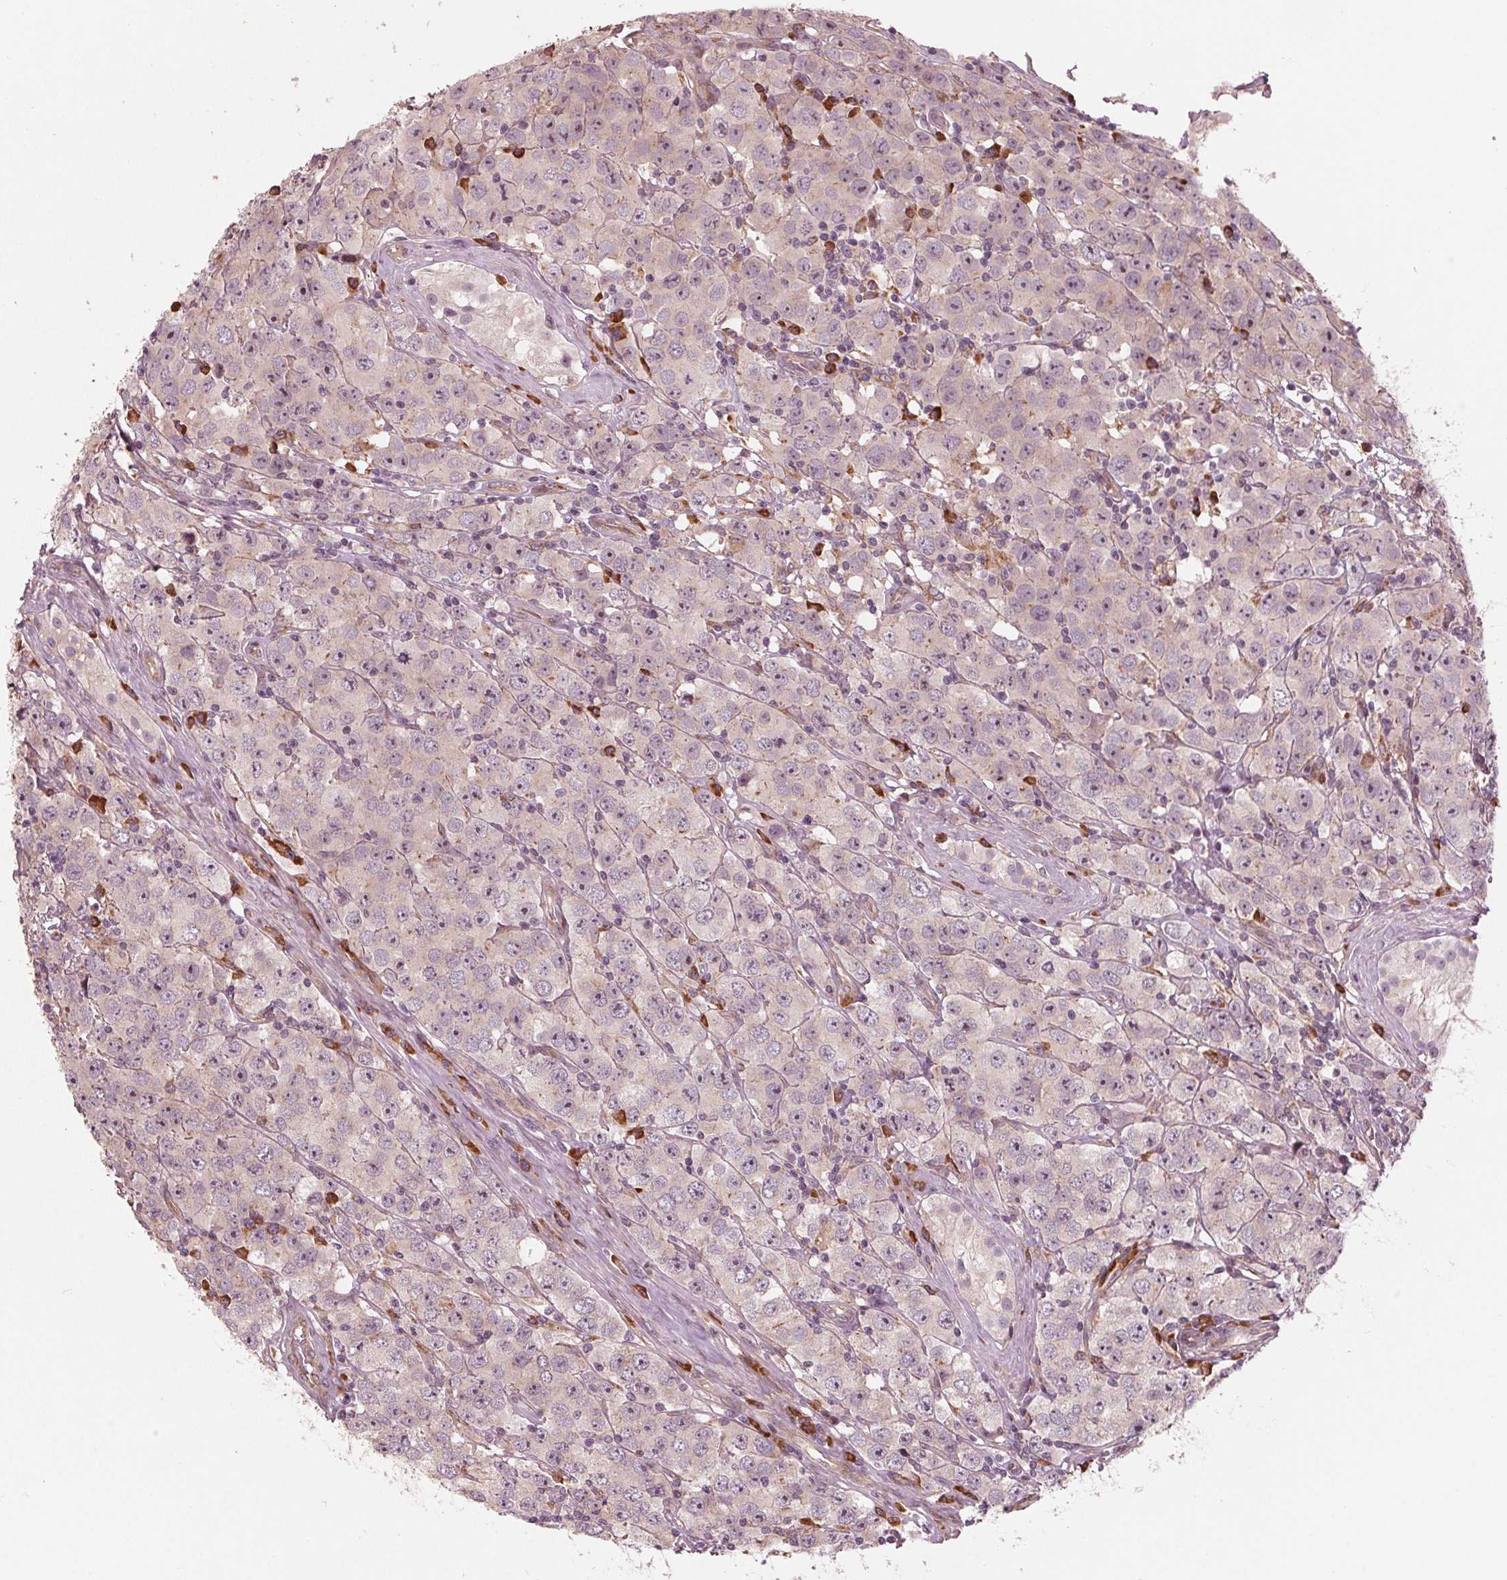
{"staining": {"intensity": "weak", "quantity": "<25%", "location": "cytoplasmic/membranous"}, "tissue": "testis cancer", "cell_type": "Tumor cells", "image_type": "cancer", "snomed": [{"axis": "morphology", "description": "Seminoma, NOS"}, {"axis": "topography", "description": "Testis"}], "caption": "An IHC micrograph of testis cancer is shown. There is no staining in tumor cells of testis cancer.", "gene": "CMIP", "patient": {"sex": "male", "age": 52}}